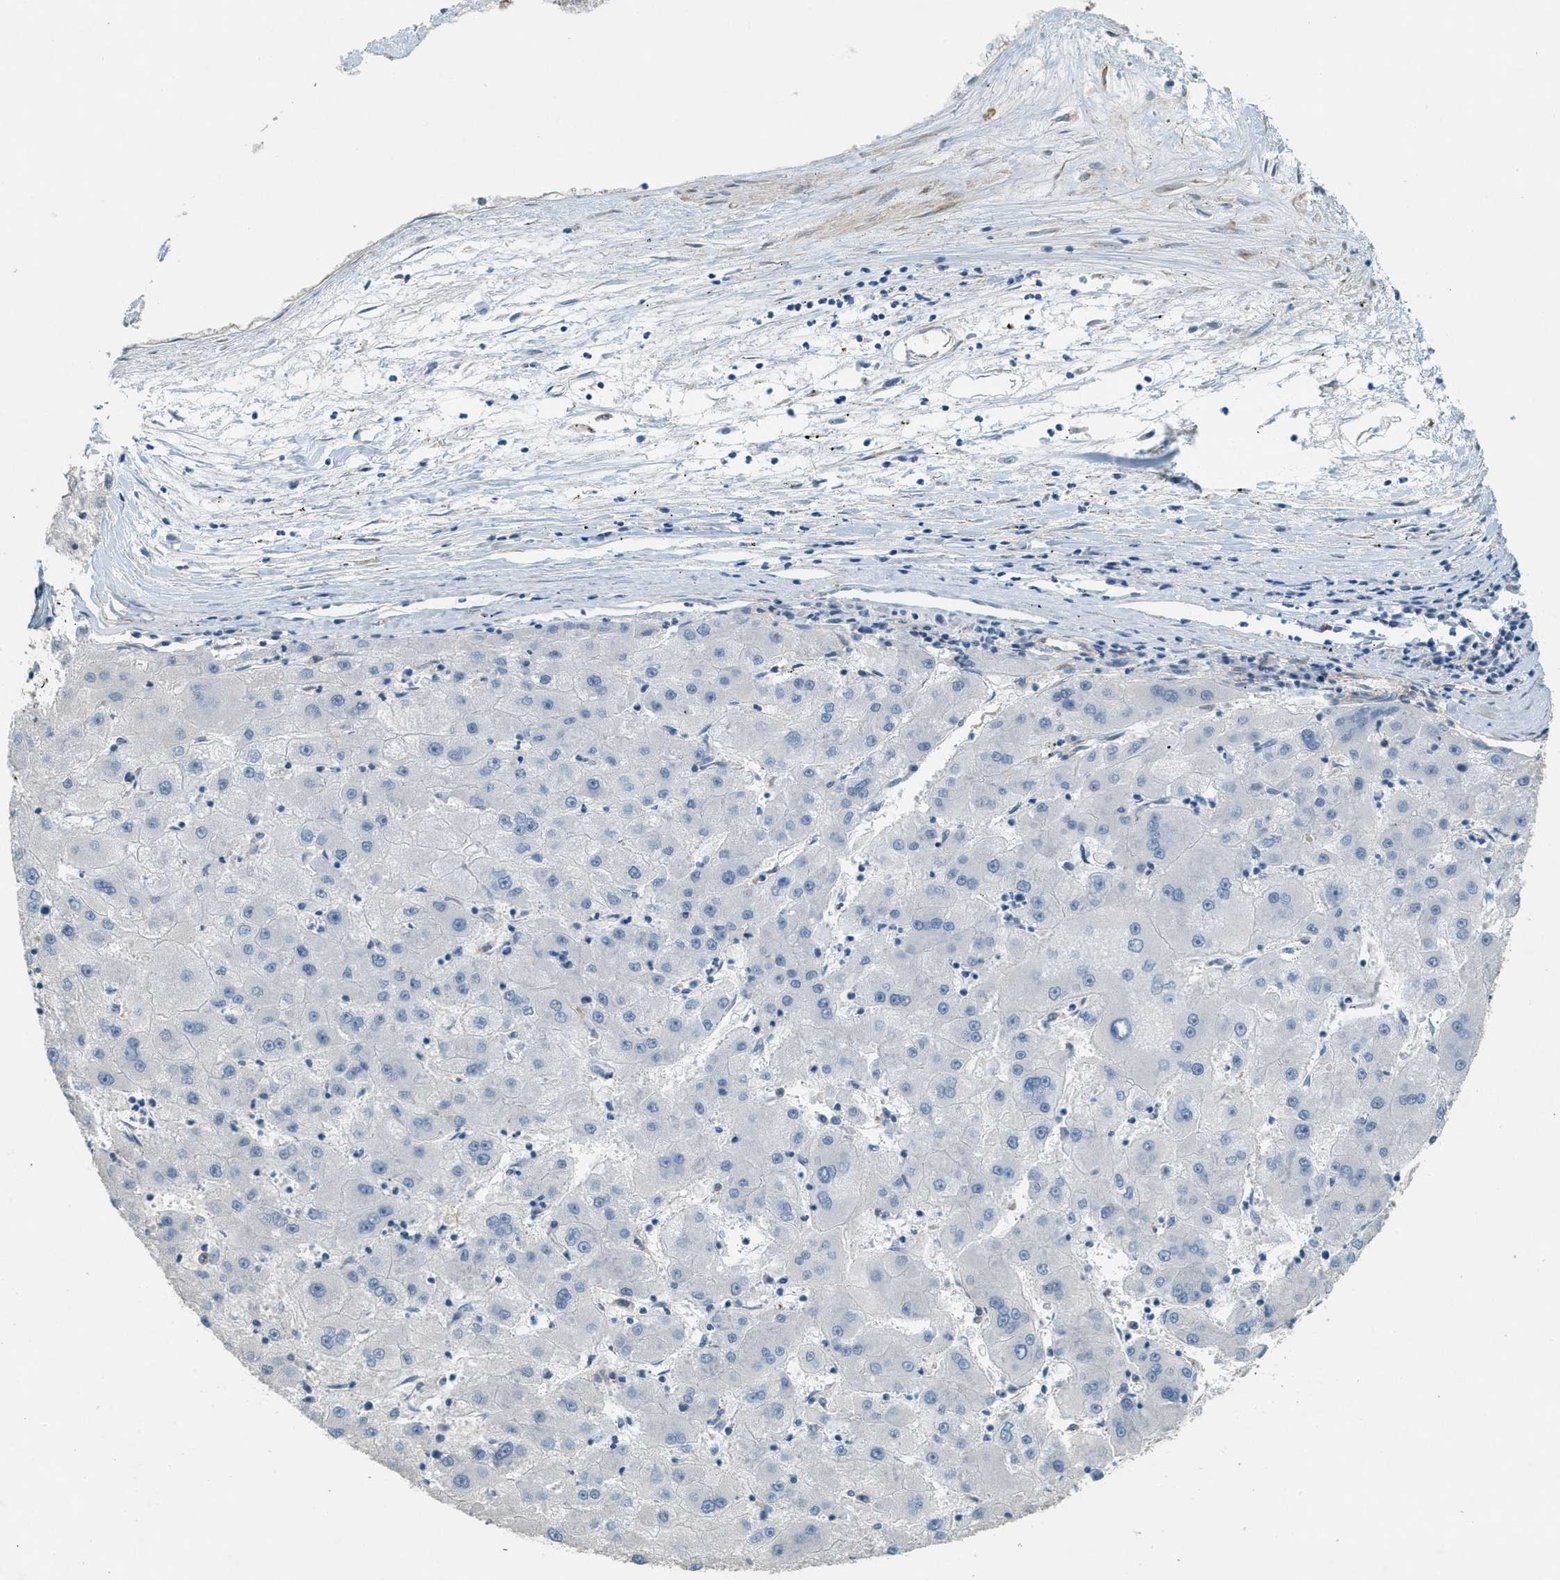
{"staining": {"intensity": "negative", "quantity": "none", "location": "none"}, "tissue": "liver cancer", "cell_type": "Tumor cells", "image_type": "cancer", "snomed": [{"axis": "morphology", "description": "Carcinoma, Hepatocellular, NOS"}, {"axis": "topography", "description": "Liver"}], "caption": "The photomicrograph displays no staining of tumor cells in liver cancer.", "gene": "ADCY5", "patient": {"sex": "male", "age": 72}}